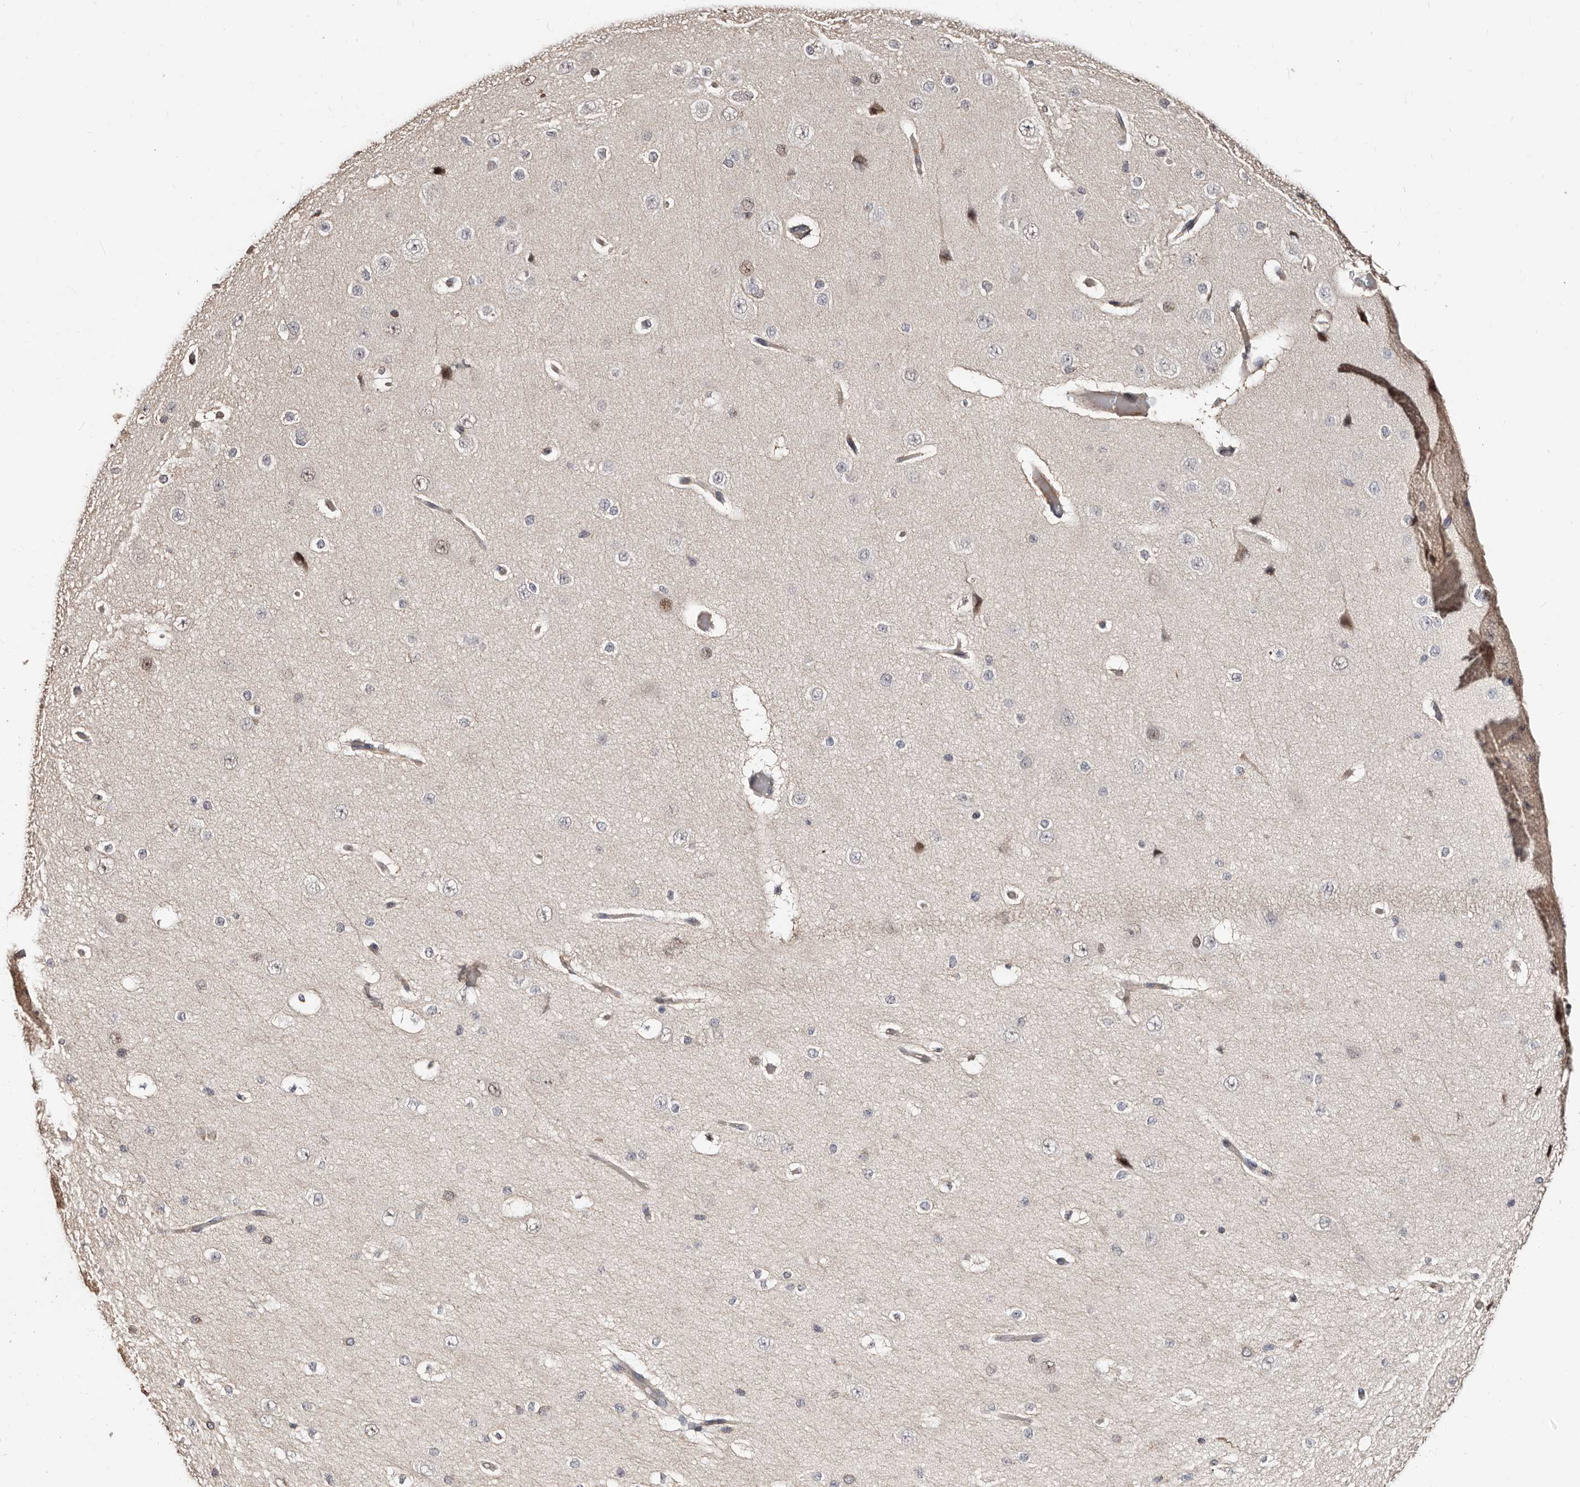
{"staining": {"intensity": "weak", "quantity": "<25%", "location": "cytoplasmic/membranous"}, "tissue": "cerebral cortex", "cell_type": "Endothelial cells", "image_type": "normal", "snomed": [{"axis": "morphology", "description": "Normal tissue, NOS"}, {"axis": "morphology", "description": "Developmental malformation"}, {"axis": "topography", "description": "Cerebral cortex"}], "caption": "The histopathology image exhibits no staining of endothelial cells in normal cerebral cortex.", "gene": "APOL6", "patient": {"sex": "female", "age": 30}}